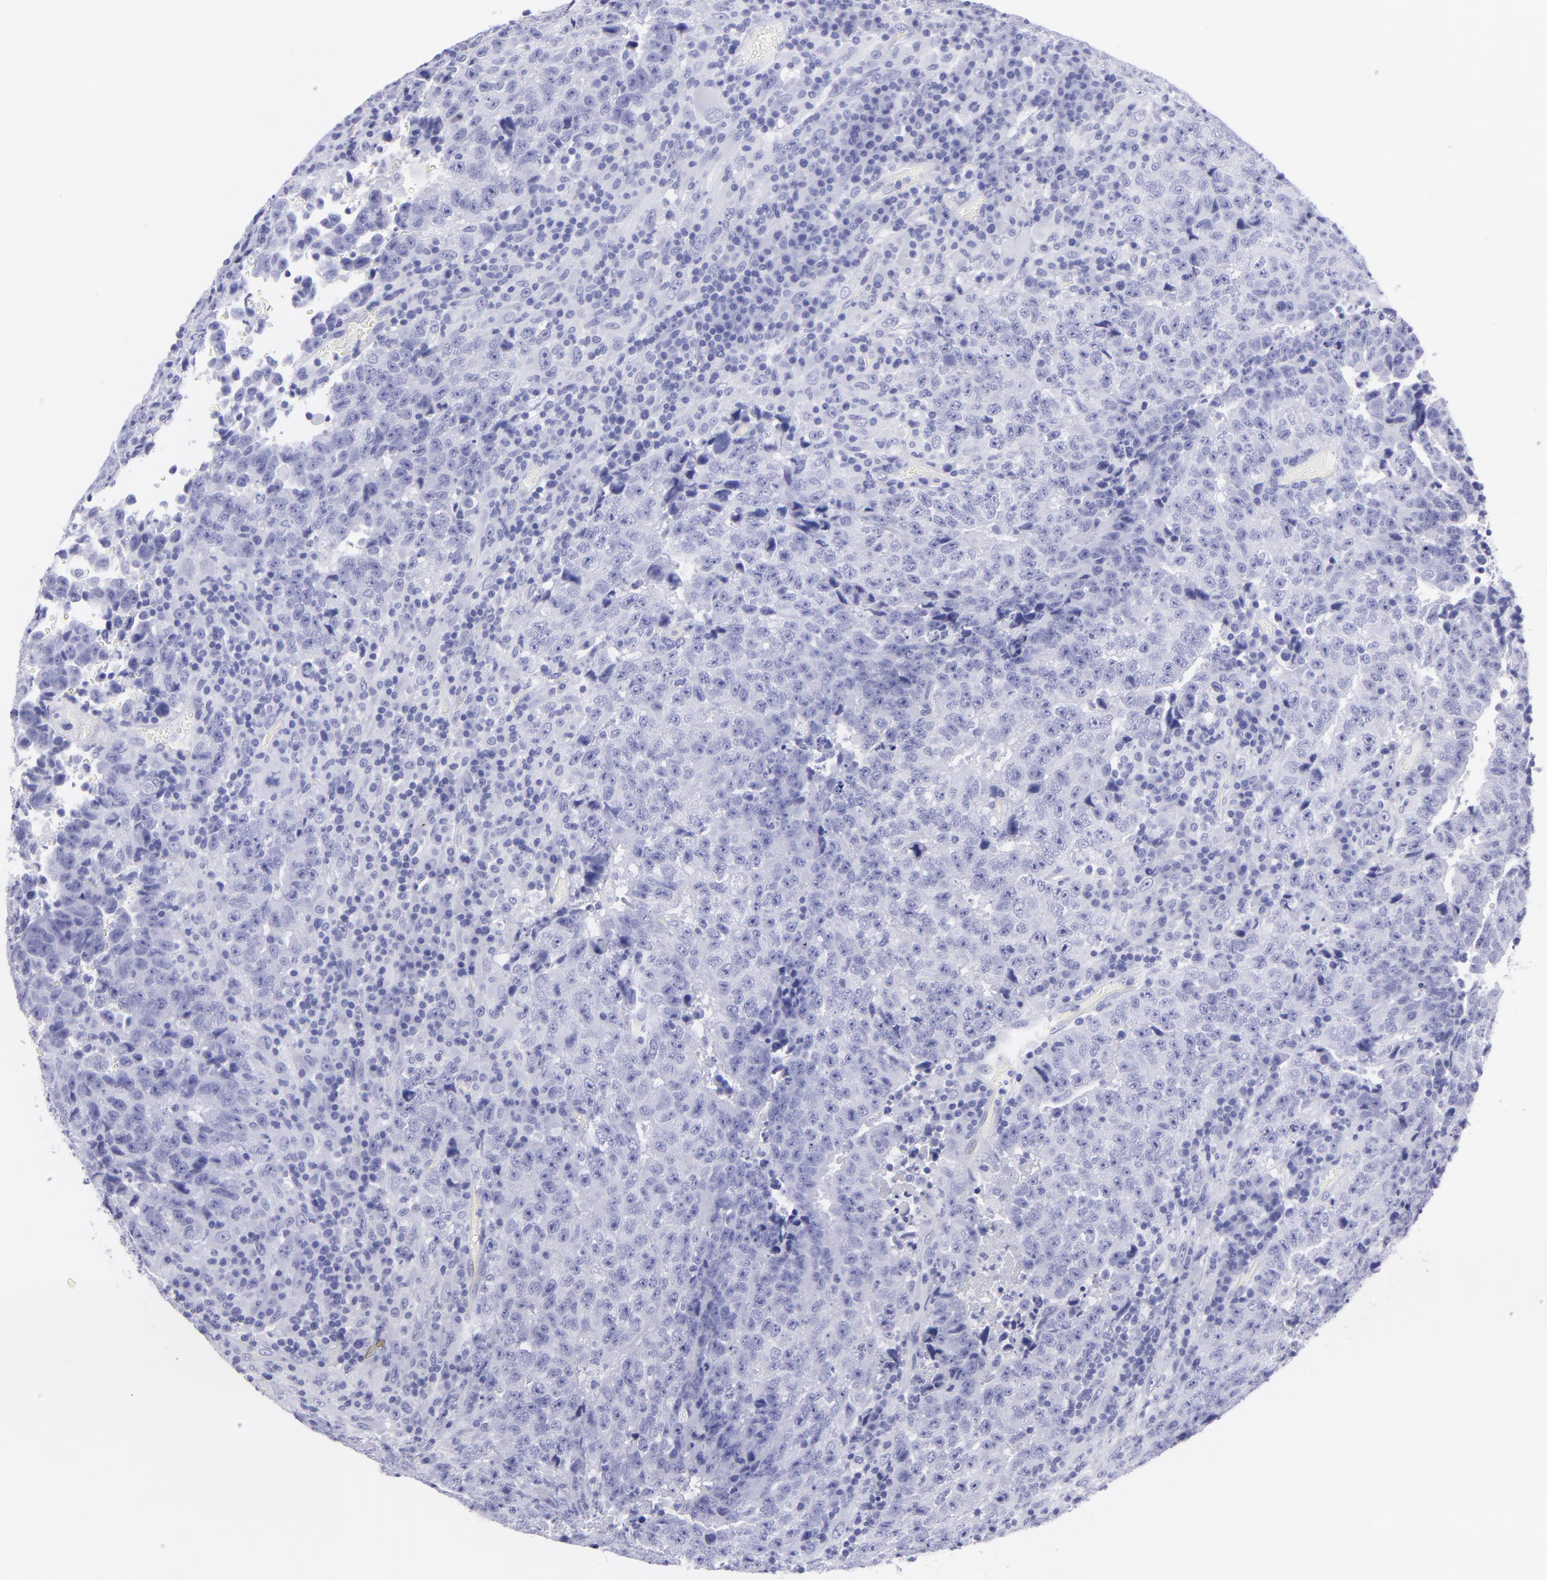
{"staining": {"intensity": "negative", "quantity": "none", "location": "none"}, "tissue": "testis cancer", "cell_type": "Tumor cells", "image_type": "cancer", "snomed": [{"axis": "morphology", "description": "Necrosis, NOS"}, {"axis": "morphology", "description": "Carcinoma, Embryonal, NOS"}, {"axis": "topography", "description": "Testis"}], "caption": "A high-resolution photomicrograph shows immunohistochemistry (IHC) staining of embryonal carcinoma (testis), which displays no significant staining in tumor cells. (IHC, brightfield microscopy, high magnification).", "gene": "PIP", "patient": {"sex": "male", "age": 19}}